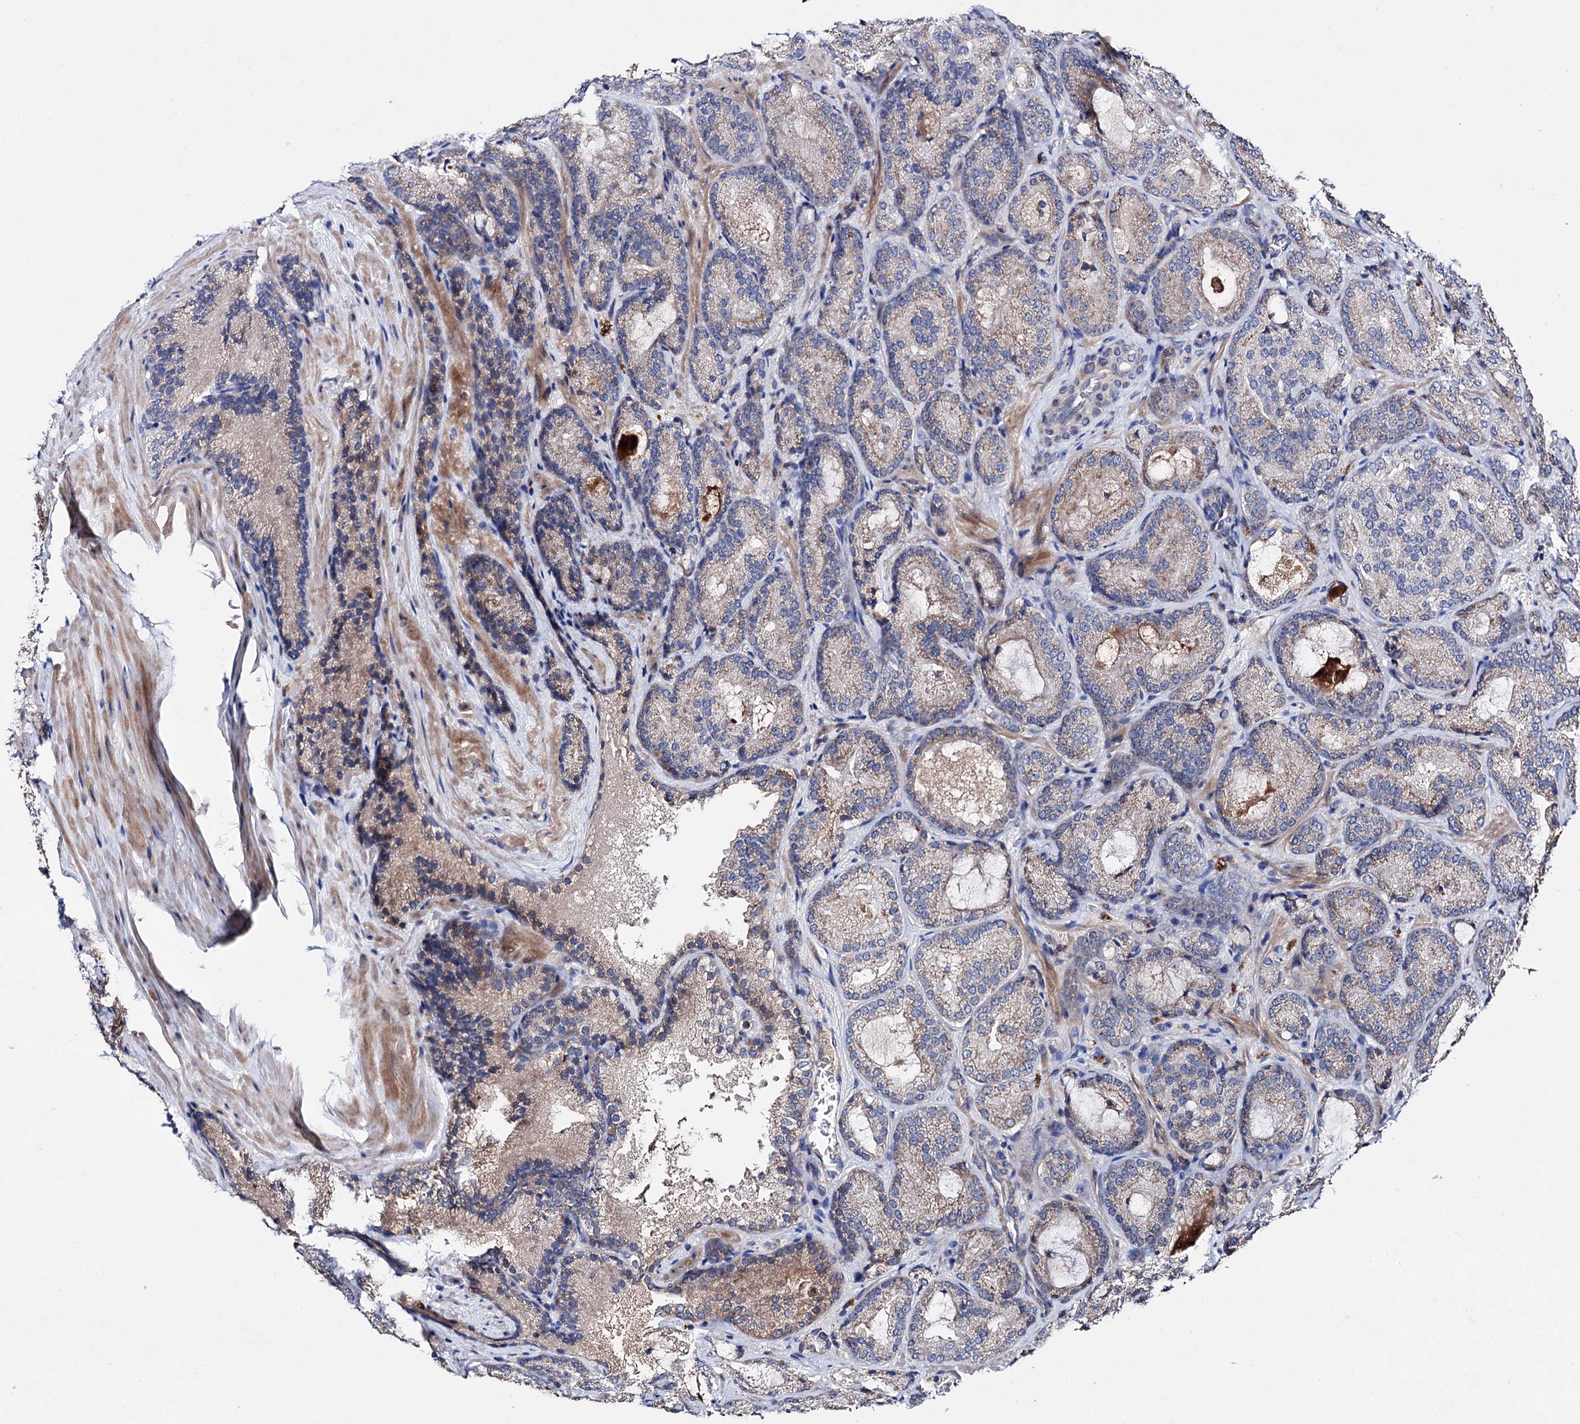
{"staining": {"intensity": "weak", "quantity": "25%-75%", "location": "cytoplasmic/membranous"}, "tissue": "prostate cancer", "cell_type": "Tumor cells", "image_type": "cancer", "snomed": [{"axis": "morphology", "description": "Adenocarcinoma, Low grade"}, {"axis": "topography", "description": "Prostate"}], "caption": "Prostate cancer (adenocarcinoma (low-grade)) stained with DAB (3,3'-diaminobenzidine) immunohistochemistry displays low levels of weak cytoplasmic/membranous expression in about 25%-75% of tumor cells.", "gene": "CLPB", "patient": {"sex": "male", "age": 74}}